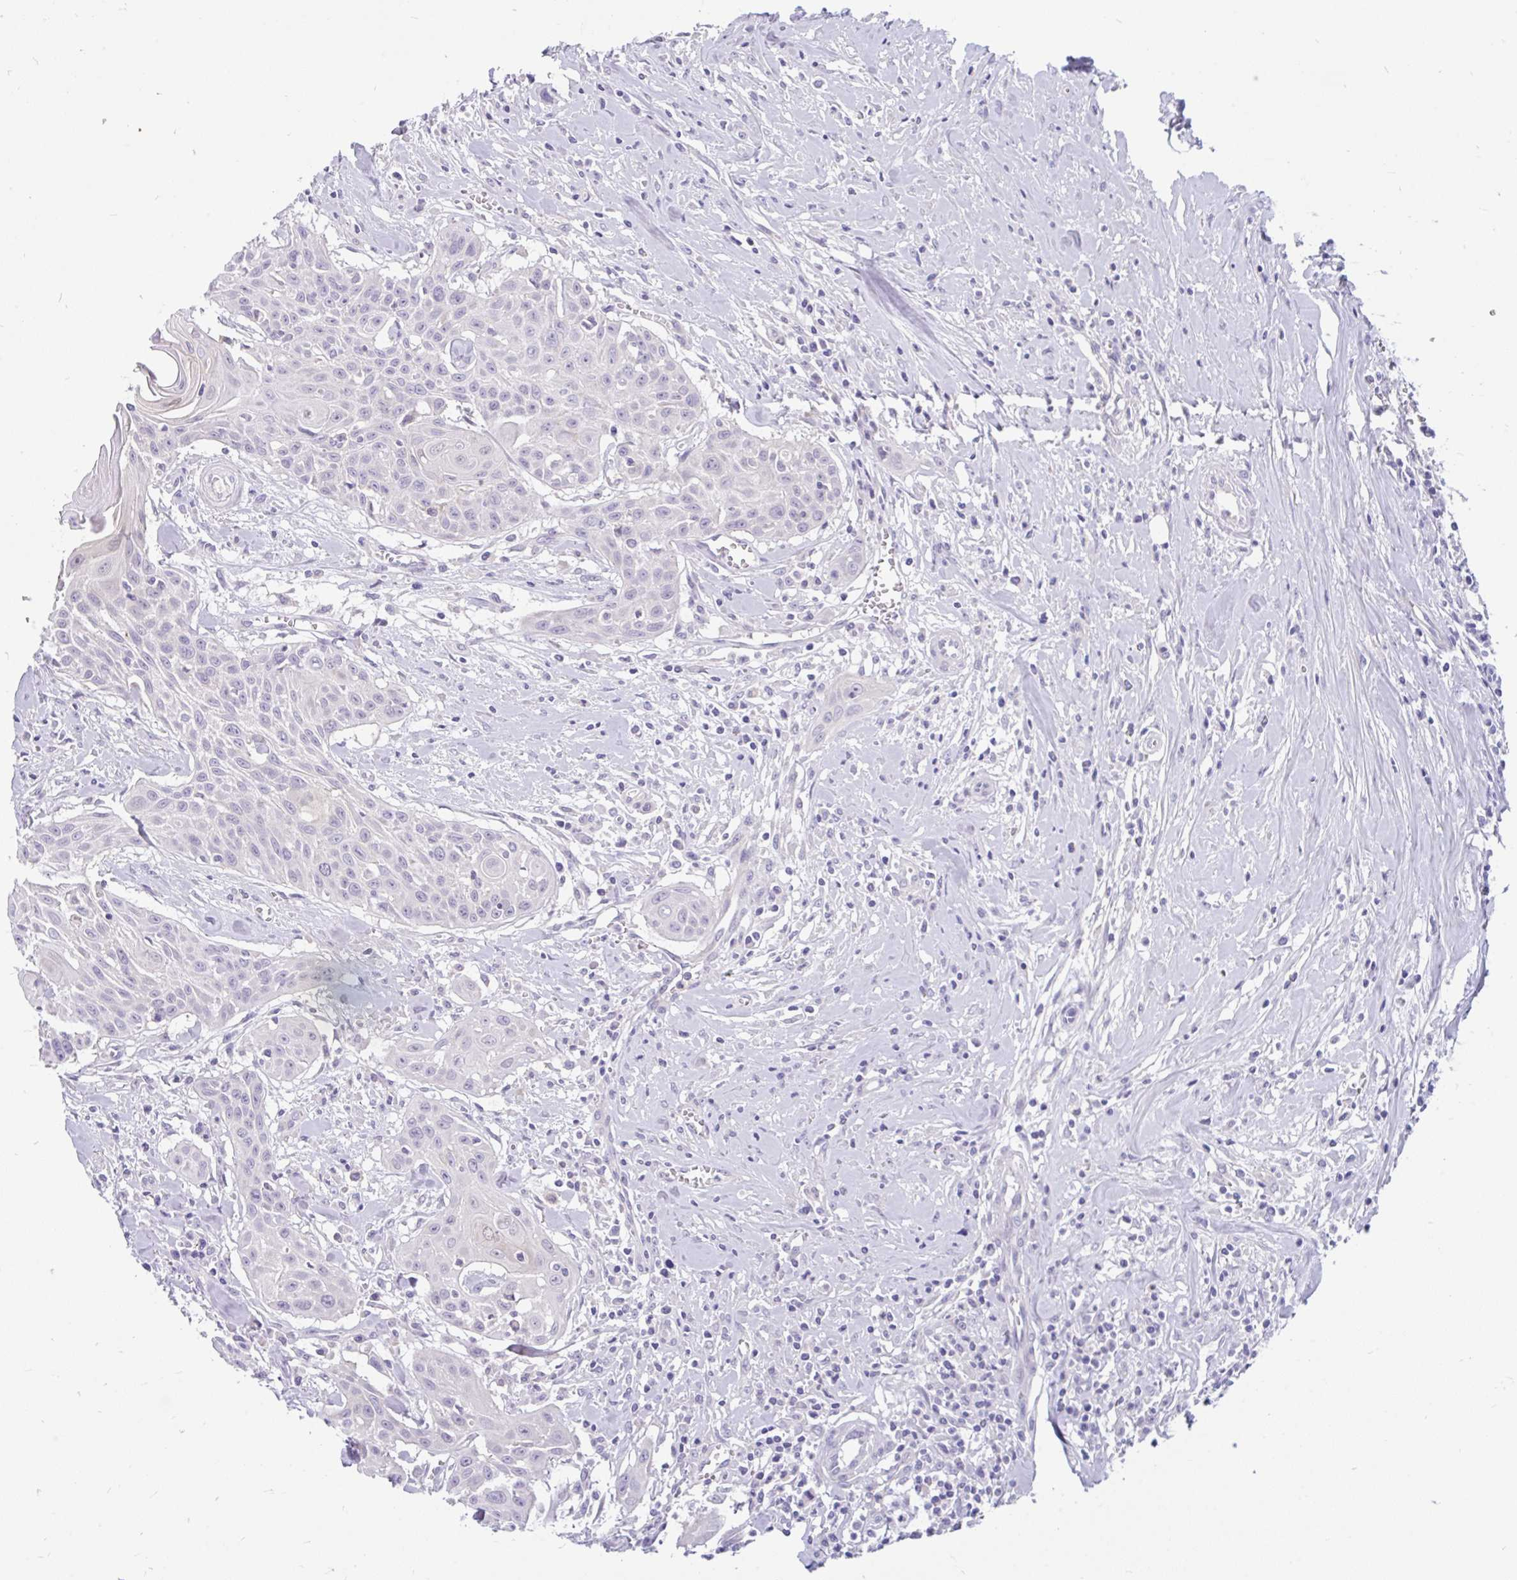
{"staining": {"intensity": "negative", "quantity": "none", "location": "none"}, "tissue": "head and neck cancer", "cell_type": "Tumor cells", "image_type": "cancer", "snomed": [{"axis": "morphology", "description": "Squamous cell carcinoma, NOS"}, {"axis": "topography", "description": "Lymph node"}, {"axis": "topography", "description": "Salivary gland"}, {"axis": "topography", "description": "Head-Neck"}], "caption": "Immunohistochemistry (IHC) photomicrograph of head and neck cancer (squamous cell carcinoma) stained for a protein (brown), which reveals no expression in tumor cells. The staining is performed using DAB (3,3'-diaminobenzidine) brown chromogen with nuclei counter-stained in using hematoxylin.", "gene": "KIAA2013", "patient": {"sex": "female", "age": 74}}